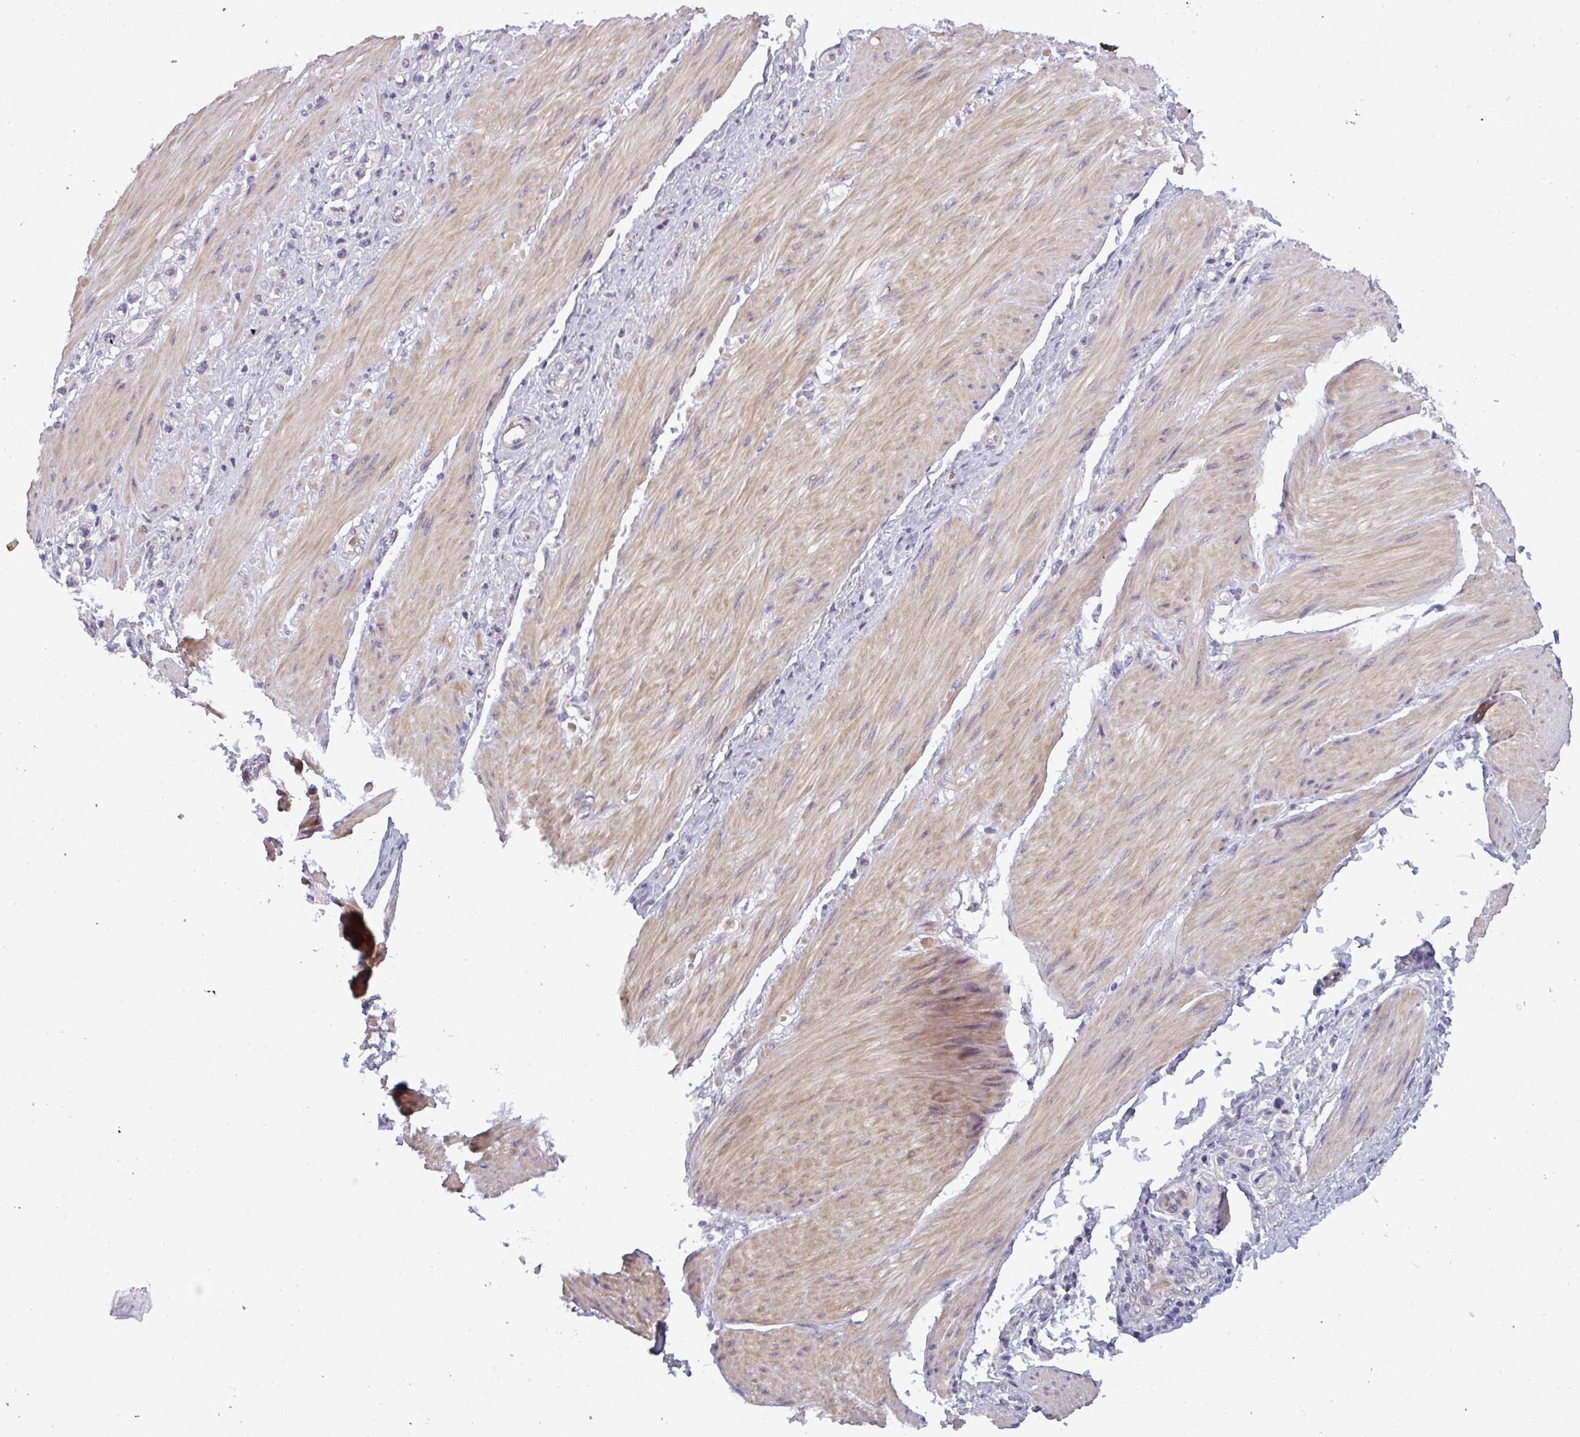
{"staining": {"intensity": "negative", "quantity": "none", "location": "none"}, "tissue": "stomach cancer", "cell_type": "Tumor cells", "image_type": "cancer", "snomed": [{"axis": "morphology", "description": "Adenocarcinoma, NOS"}, {"axis": "topography", "description": "Stomach"}], "caption": "Micrograph shows no significant protein expression in tumor cells of adenocarcinoma (stomach).", "gene": "PRAMEF12", "patient": {"sex": "female", "age": 65}}